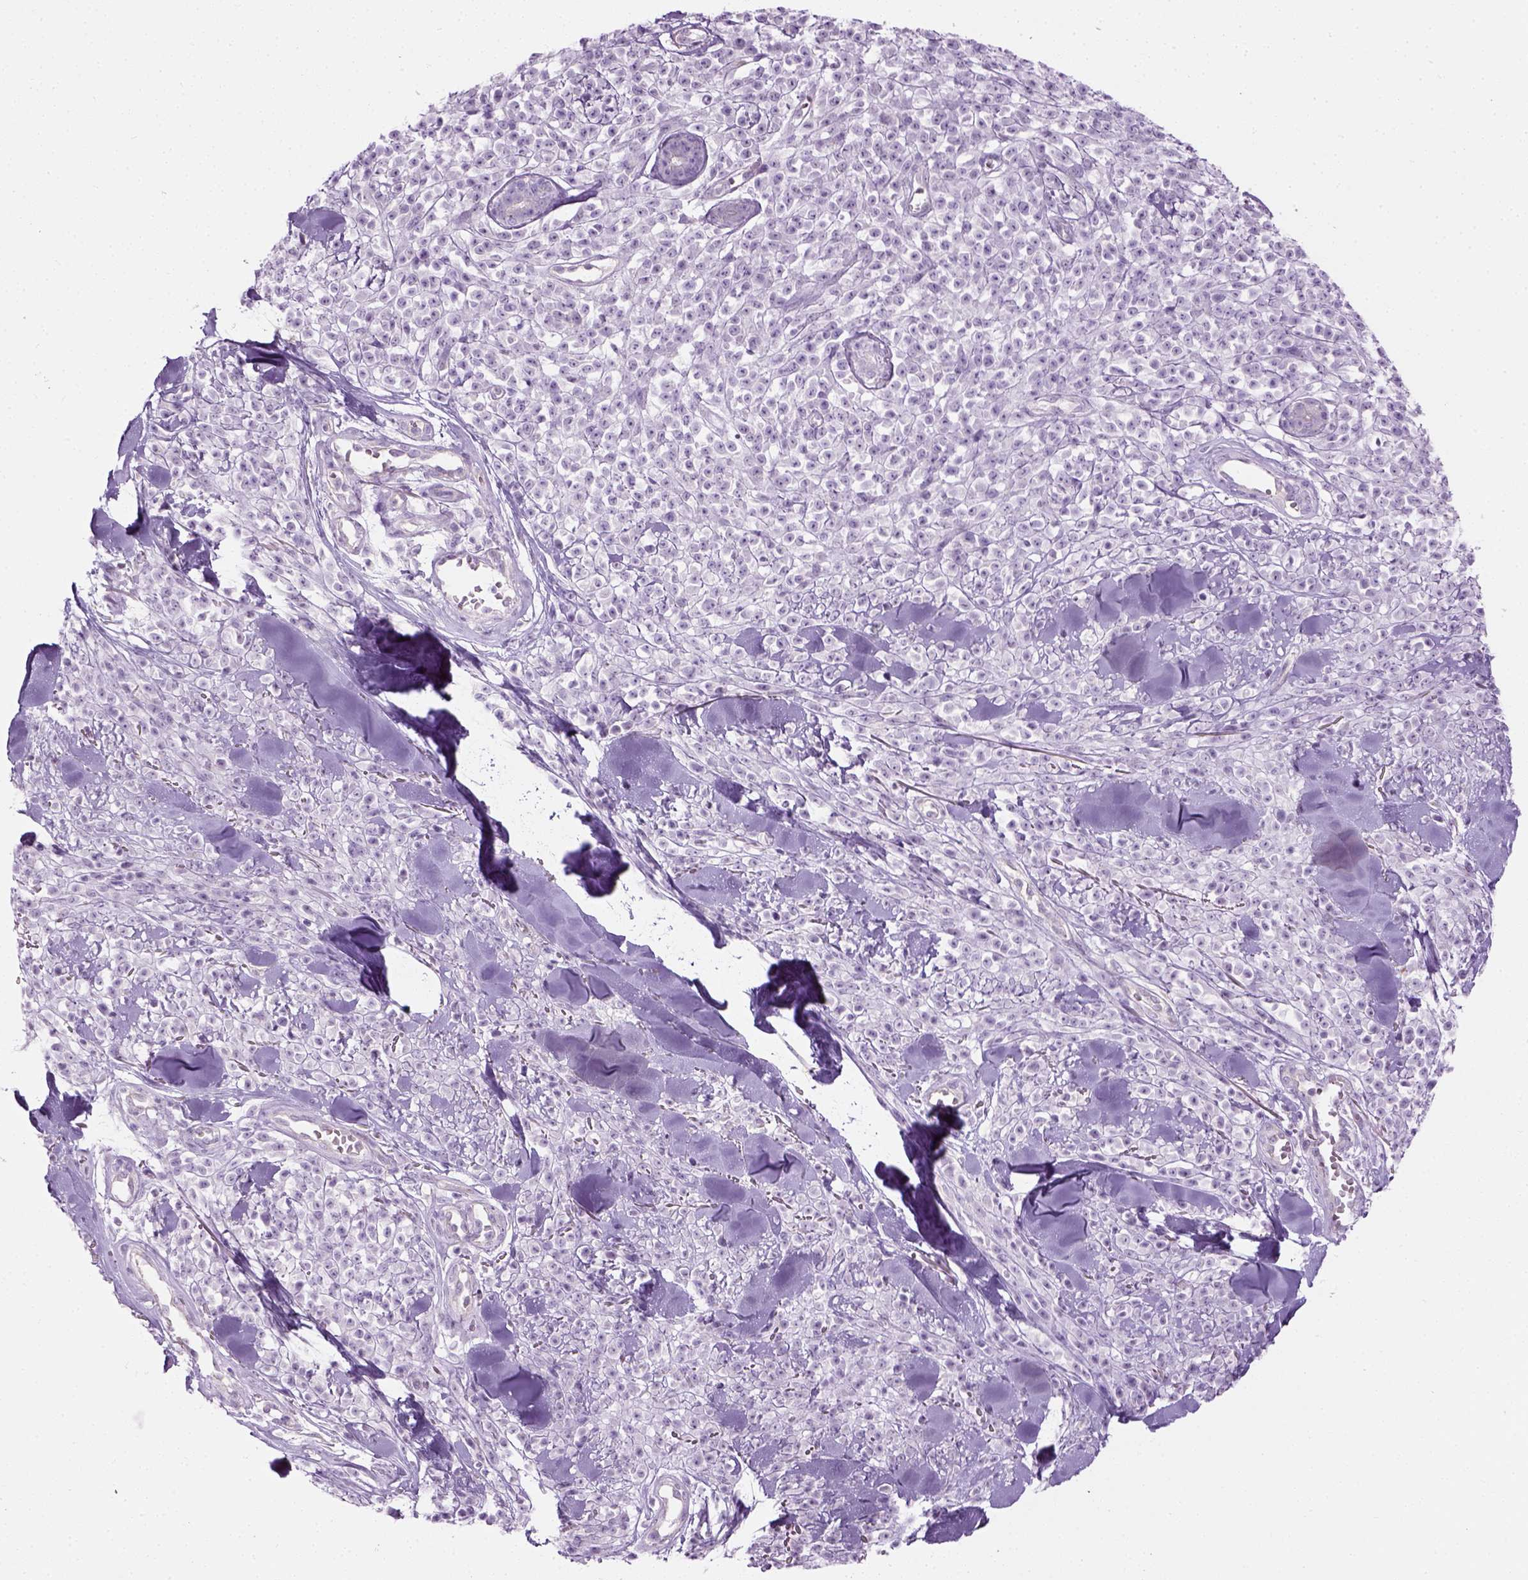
{"staining": {"intensity": "negative", "quantity": "none", "location": "none"}, "tissue": "melanoma", "cell_type": "Tumor cells", "image_type": "cancer", "snomed": [{"axis": "morphology", "description": "Malignant melanoma, NOS"}, {"axis": "topography", "description": "Skin"}, {"axis": "topography", "description": "Skin of trunk"}], "caption": "A micrograph of melanoma stained for a protein reveals no brown staining in tumor cells. The staining is performed using DAB brown chromogen with nuclei counter-stained in using hematoxylin.", "gene": "CIBAR2", "patient": {"sex": "male", "age": 74}}